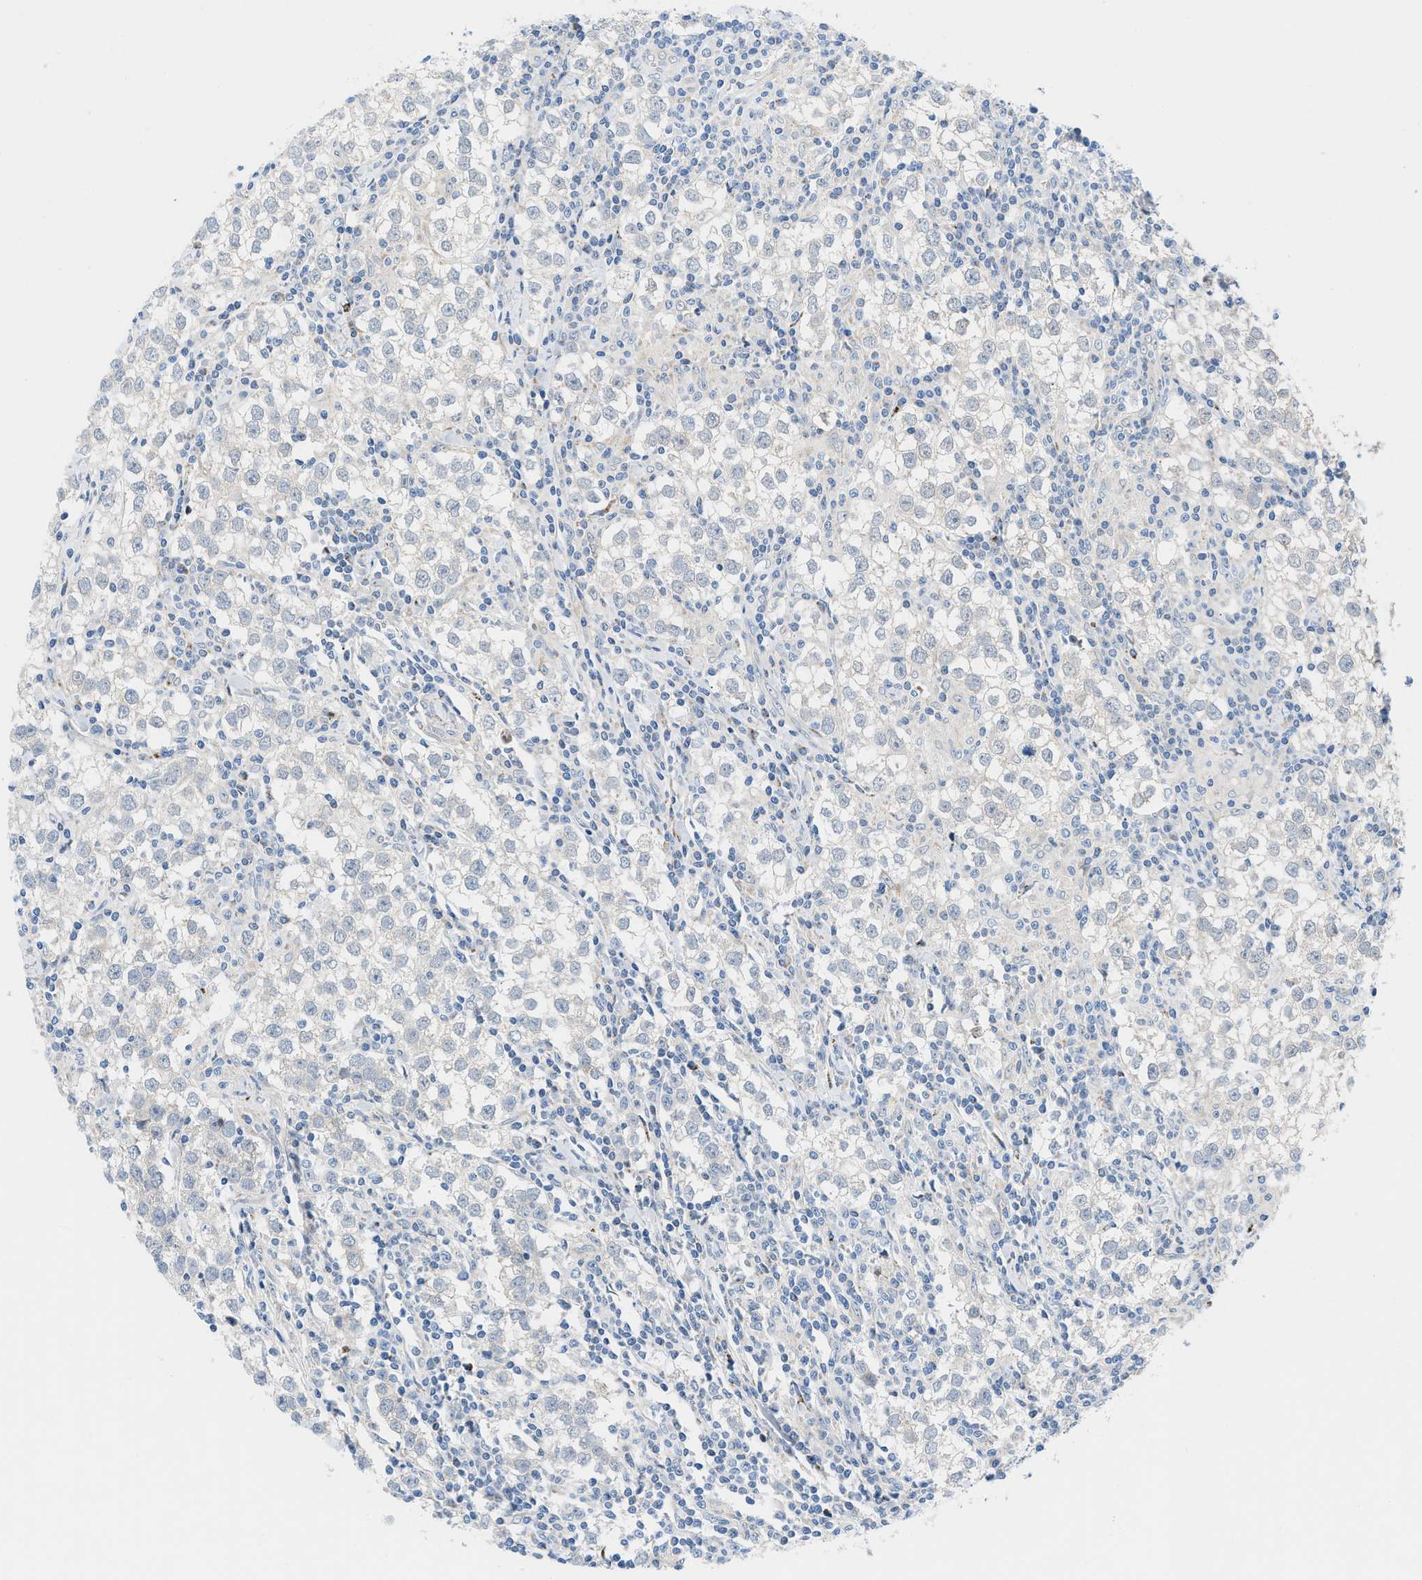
{"staining": {"intensity": "negative", "quantity": "none", "location": "none"}, "tissue": "testis cancer", "cell_type": "Tumor cells", "image_type": "cancer", "snomed": [{"axis": "morphology", "description": "Seminoma, NOS"}, {"axis": "morphology", "description": "Carcinoma, Embryonal, NOS"}, {"axis": "topography", "description": "Testis"}], "caption": "Micrograph shows no significant protein staining in tumor cells of testis cancer.", "gene": "RBBP9", "patient": {"sex": "male", "age": 36}}